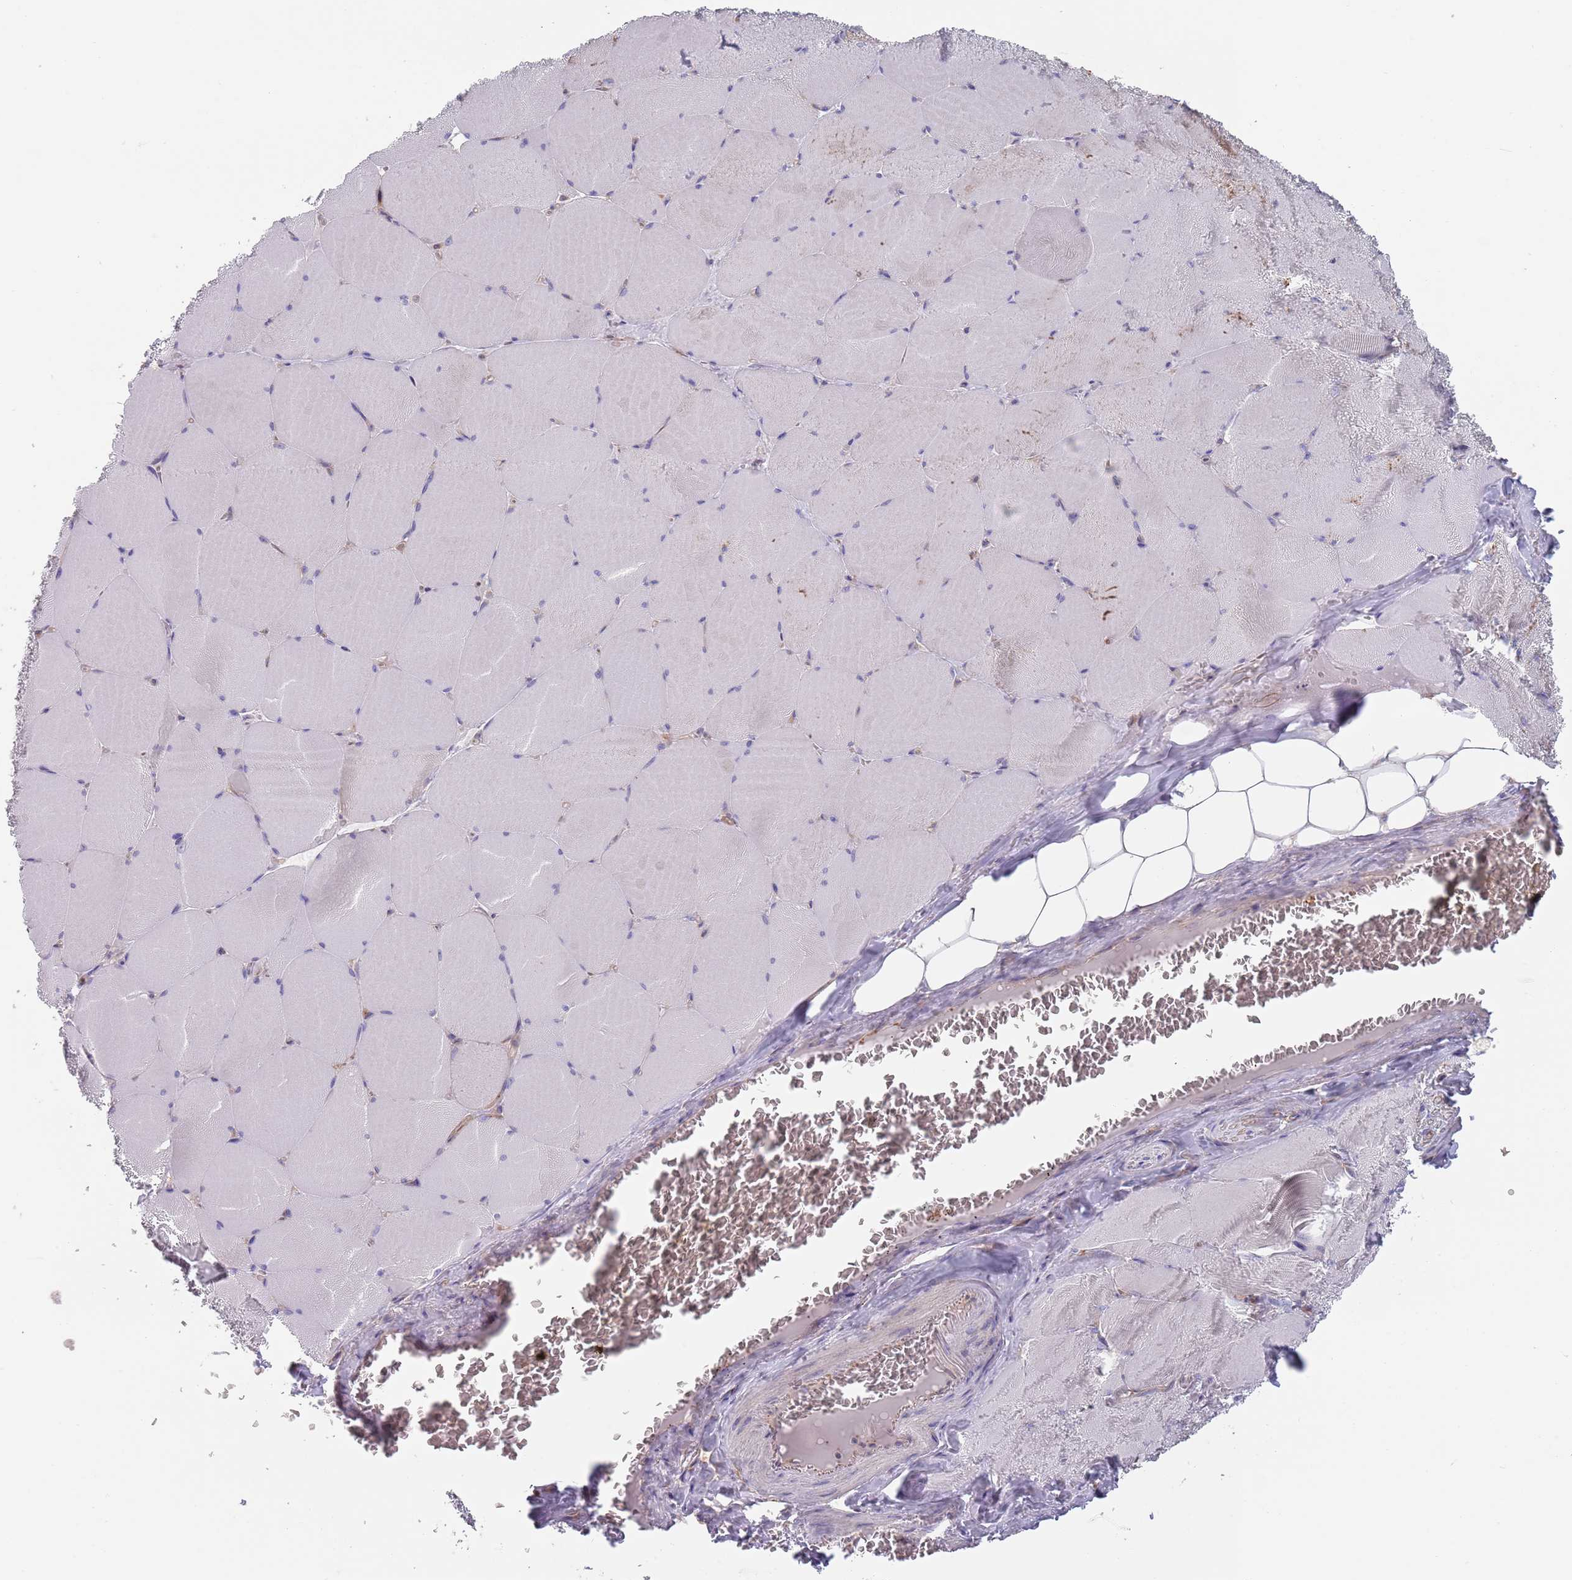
{"staining": {"intensity": "negative", "quantity": "none", "location": "none"}, "tissue": "skeletal muscle", "cell_type": "Myocytes", "image_type": "normal", "snomed": [{"axis": "morphology", "description": "Normal tissue, NOS"}, {"axis": "topography", "description": "Skeletal muscle"}, {"axis": "topography", "description": "Head-Neck"}], "caption": "The photomicrograph reveals no significant positivity in myocytes of skeletal muscle.", "gene": "APPL2", "patient": {"sex": "male", "age": 66}}